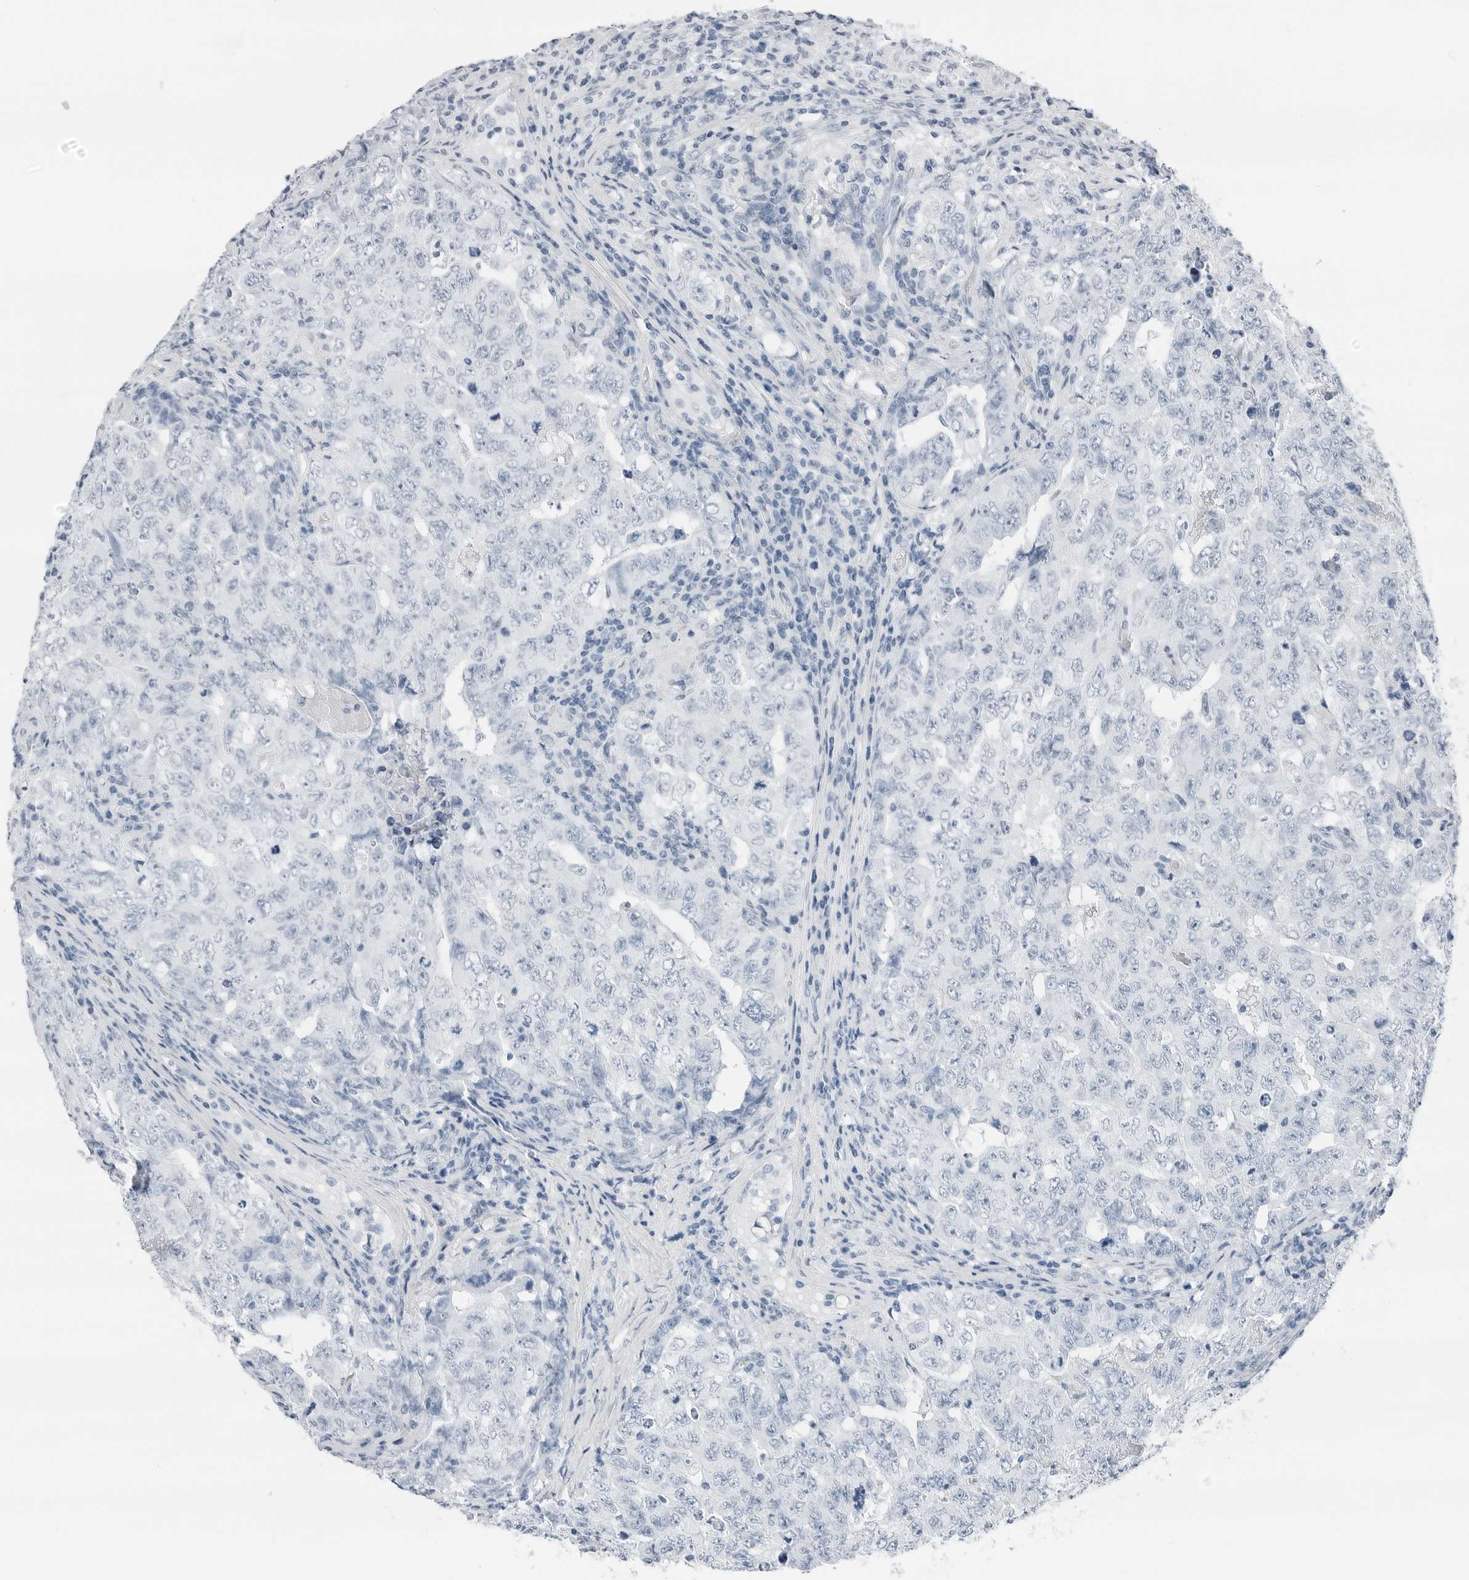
{"staining": {"intensity": "negative", "quantity": "none", "location": "none"}, "tissue": "testis cancer", "cell_type": "Tumor cells", "image_type": "cancer", "snomed": [{"axis": "morphology", "description": "Carcinoma, Embryonal, NOS"}, {"axis": "topography", "description": "Testis"}], "caption": "Immunohistochemistry micrograph of neoplastic tissue: testis cancer (embryonal carcinoma) stained with DAB exhibits no significant protein positivity in tumor cells.", "gene": "SLPI", "patient": {"sex": "male", "age": 26}}